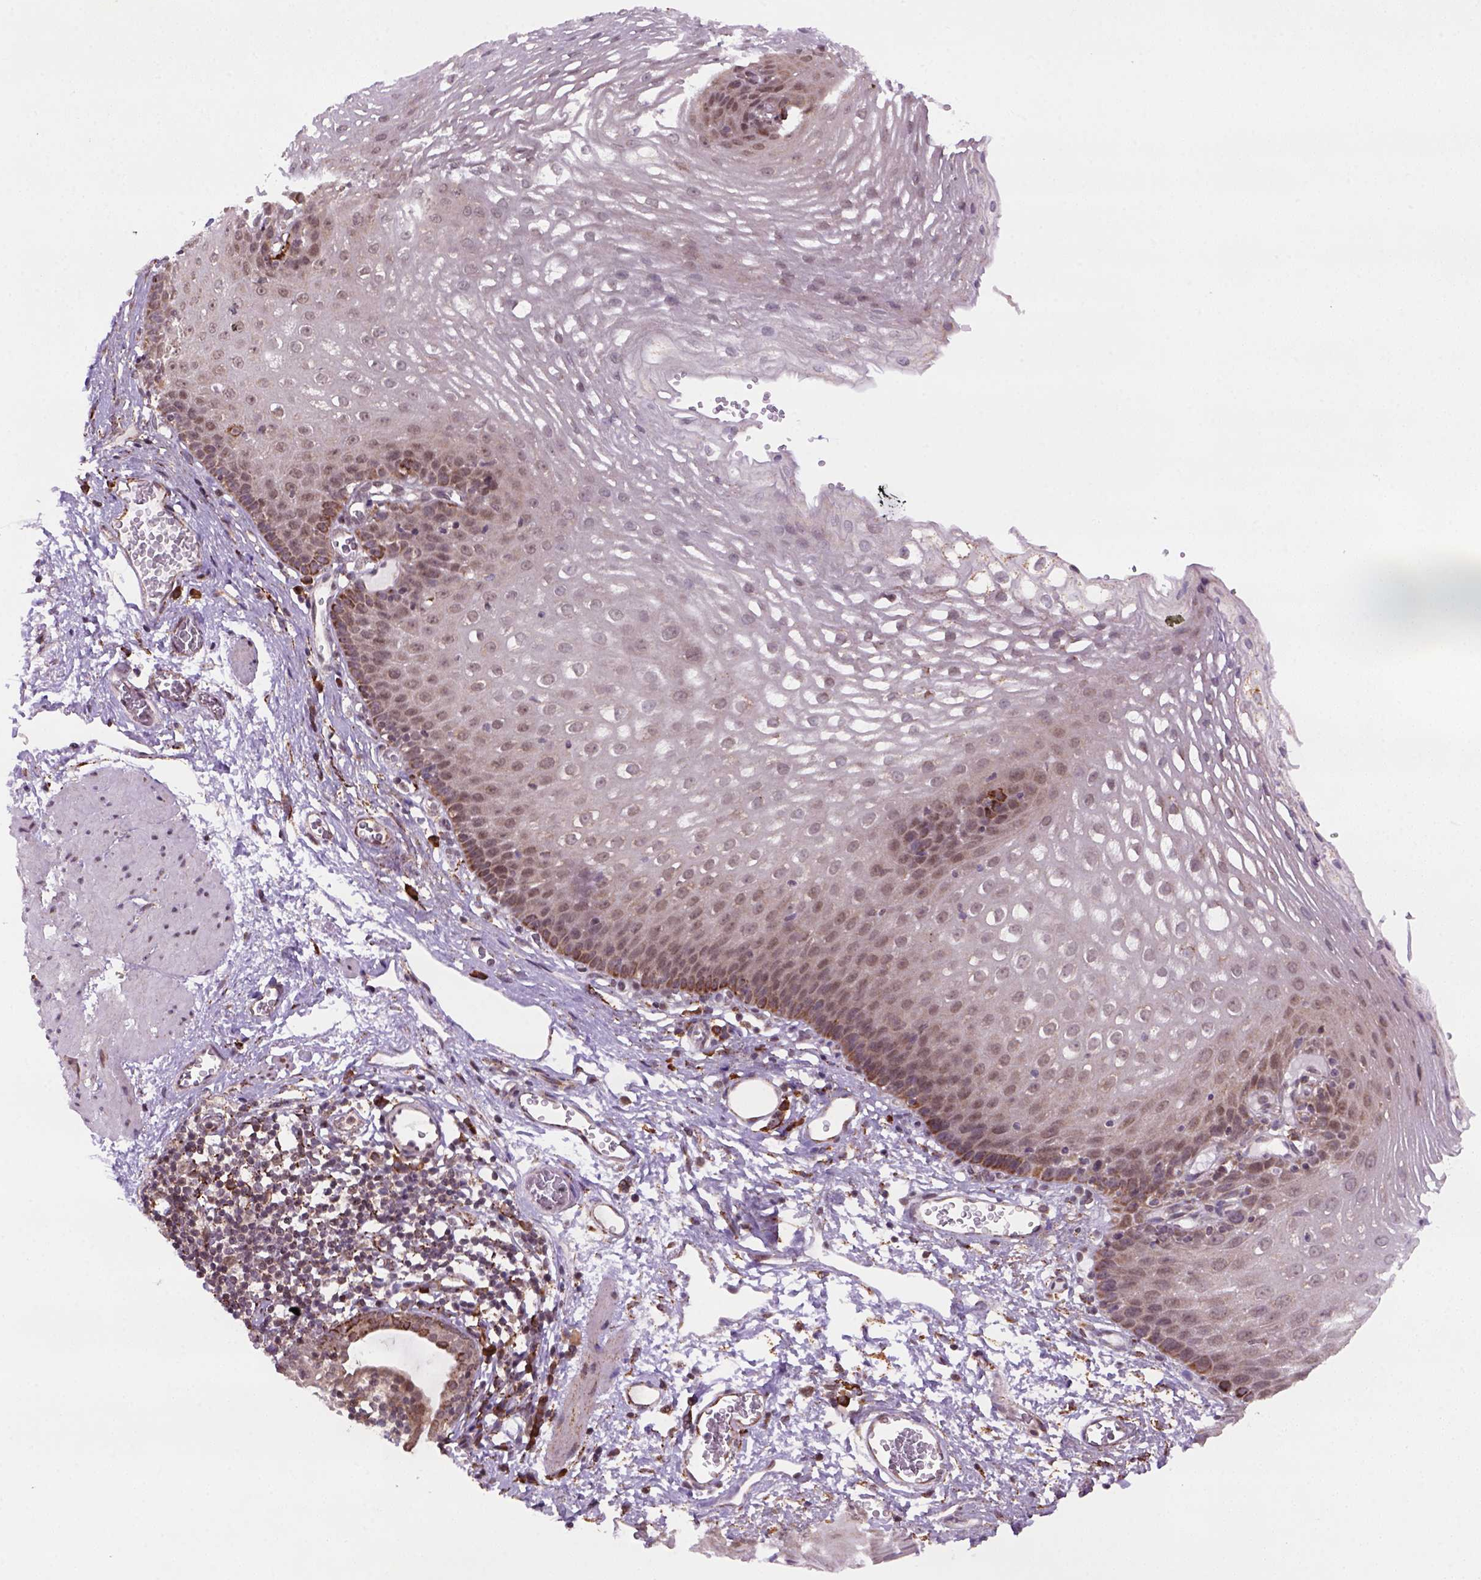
{"staining": {"intensity": "strong", "quantity": "<25%", "location": "cytoplasmic/membranous"}, "tissue": "esophagus", "cell_type": "Squamous epithelial cells", "image_type": "normal", "snomed": [{"axis": "morphology", "description": "Normal tissue, NOS"}, {"axis": "topography", "description": "Esophagus"}], "caption": "Unremarkable esophagus was stained to show a protein in brown. There is medium levels of strong cytoplasmic/membranous expression in about <25% of squamous epithelial cells.", "gene": "FZD7", "patient": {"sex": "male", "age": 72}}